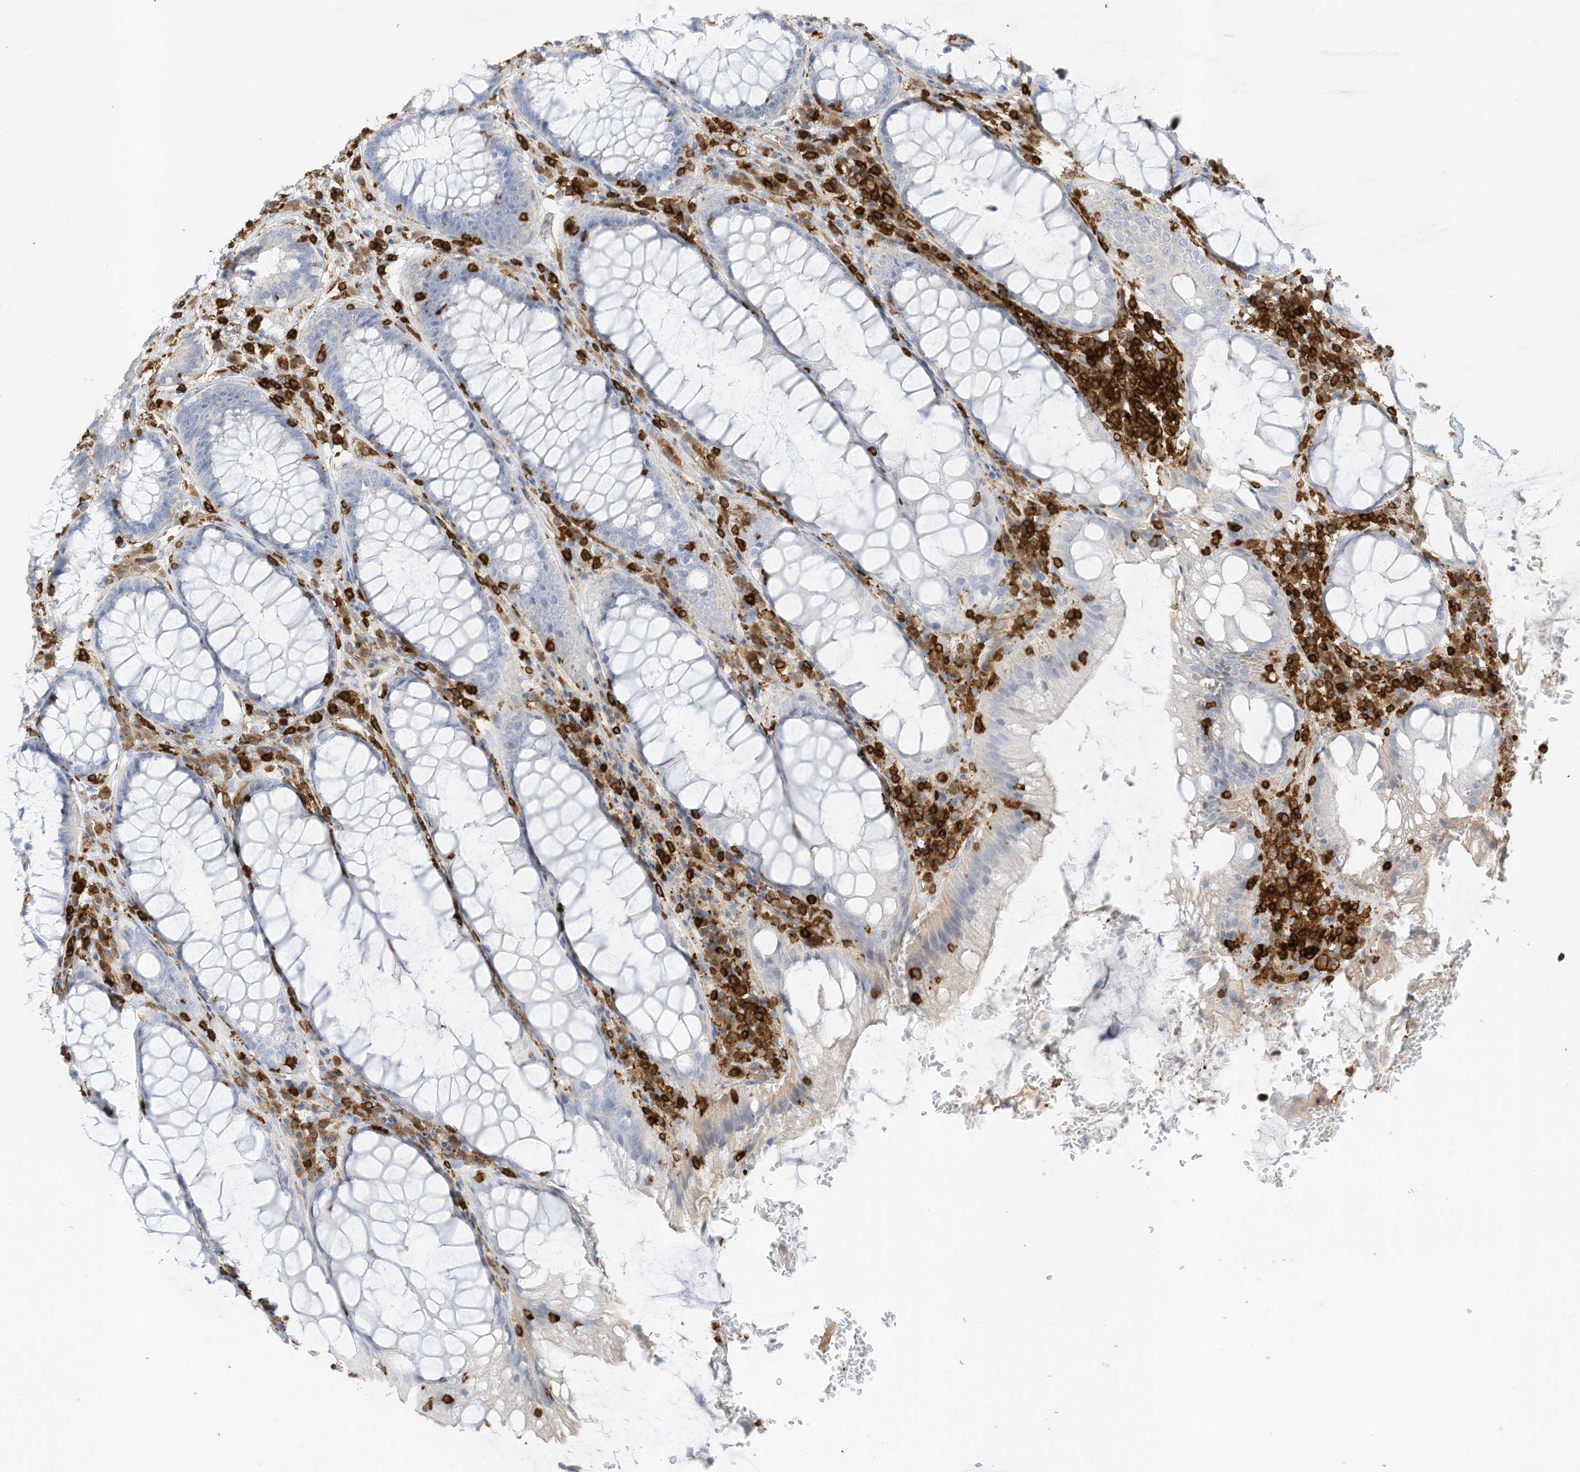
{"staining": {"intensity": "negative", "quantity": "none", "location": "none"}, "tissue": "rectum", "cell_type": "Glandular cells", "image_type": "normal", "snomed": [{"axis": "morphology", "description": "Normal tissue, NOS"}, {"axis": "topography", "description": "Rectum"}], "caption": "Protein analysis of unremarkable rectum shows no significant staining in glandular cells. The staining is performed using DAB brown chromogen with nuclei counter-stained in using hematoxylin.", "gene": "ARHGAP25", "patient": {"sex": "male", "age": 64}}